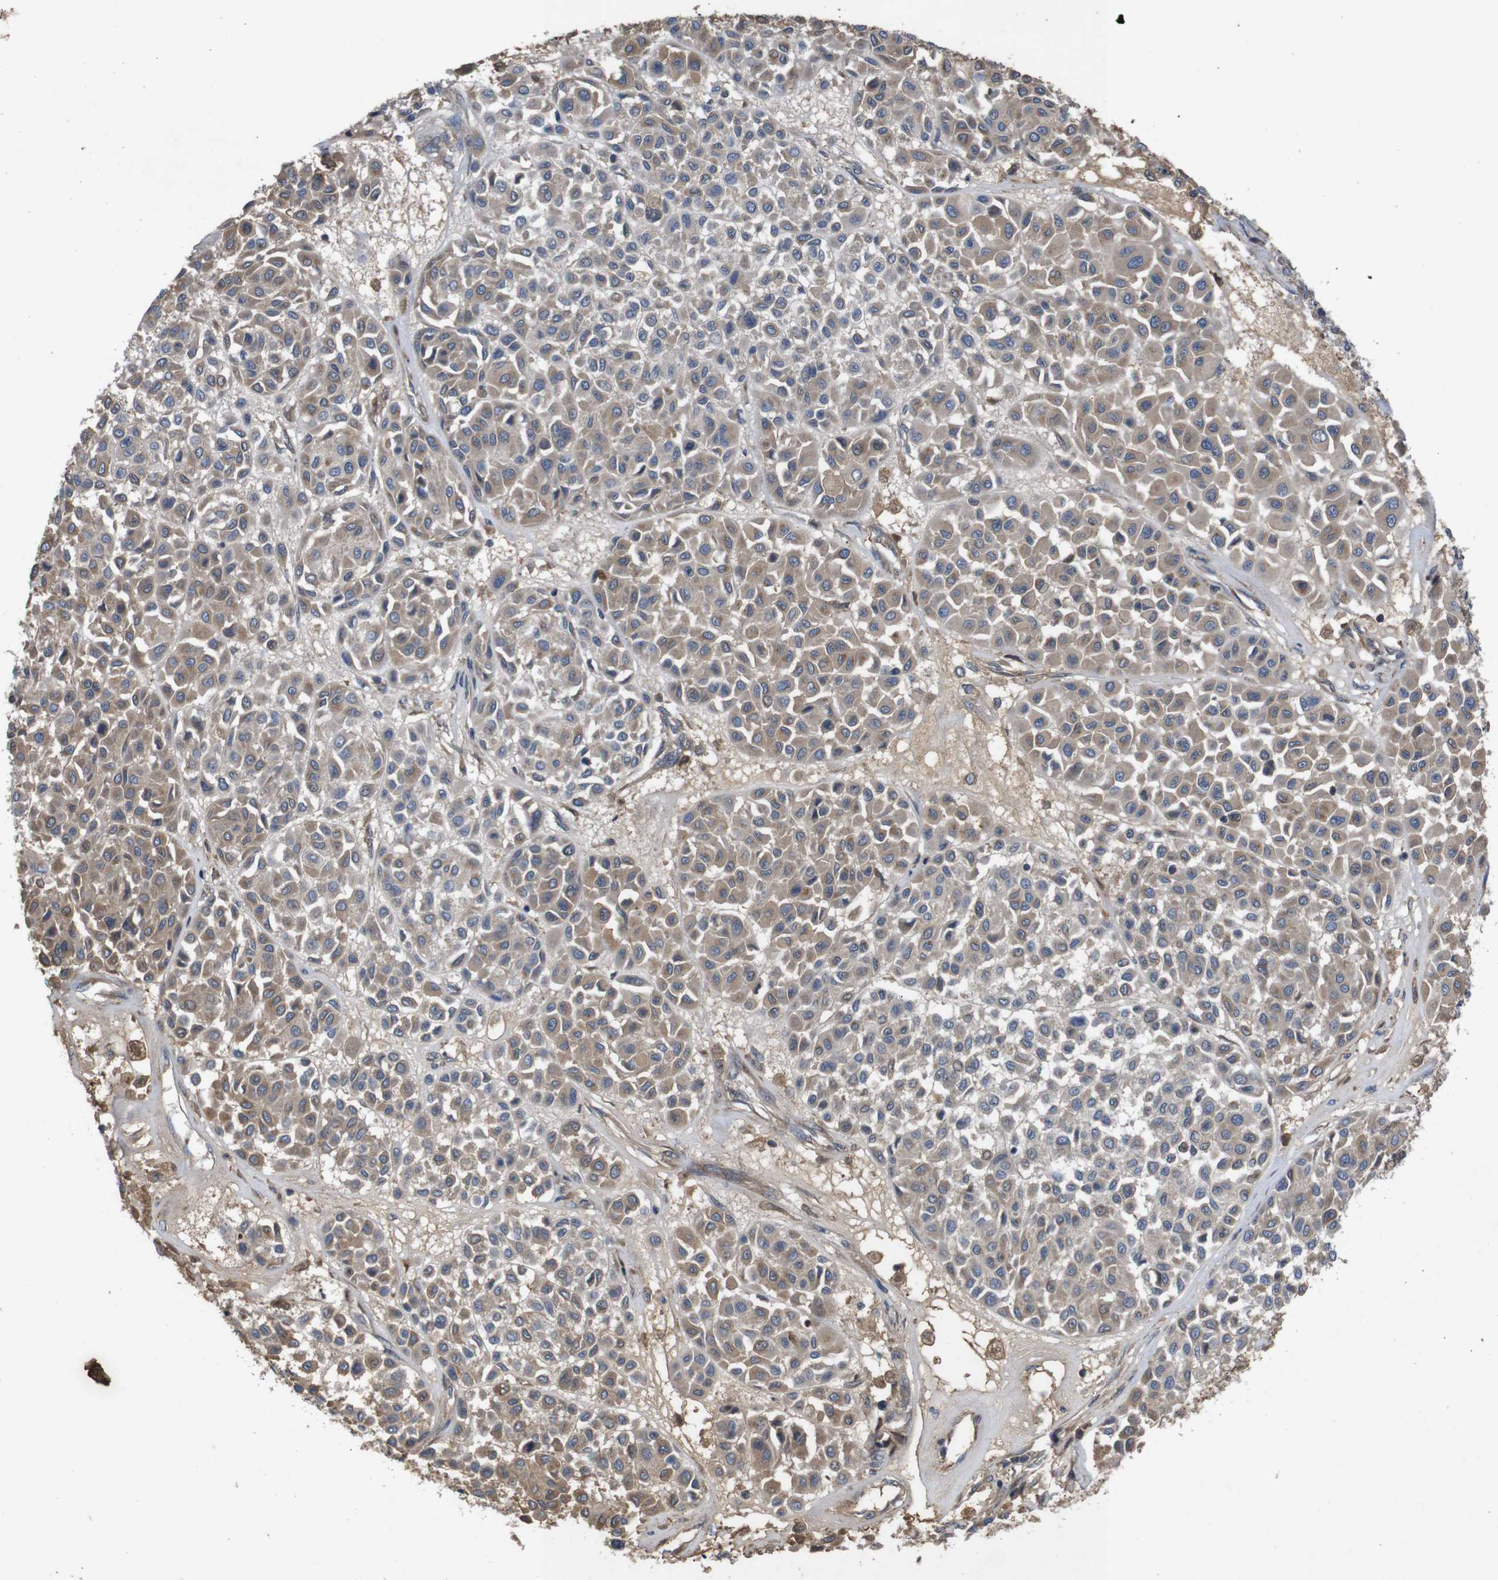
{"staining": {"intensity": "weak", "quantity": ">75%", "location": "cytoplasmic/membranous"}, "tissue": "melanoma", "cell_type": "Tumor cells", "image_type": "cancer", "snomed": [{"axis": "morphology", "description": "Malignant melanoma, Metastatic site"}, {"axis": "topography", "description": "Soft tissue"}], "caption": "IHC micrograph of neoplastic tissue: human malignant melanoma (metastatic site) stained using immunohistochemistry demonstrates low levels of weak protein expression localized specifically in the cytoplasmic/membranous of tumor cells, appearing as a cytoplasmic/membranous brown color.", "gene": "PTPN1", "patient": {"sex": "male", "age": 41}}